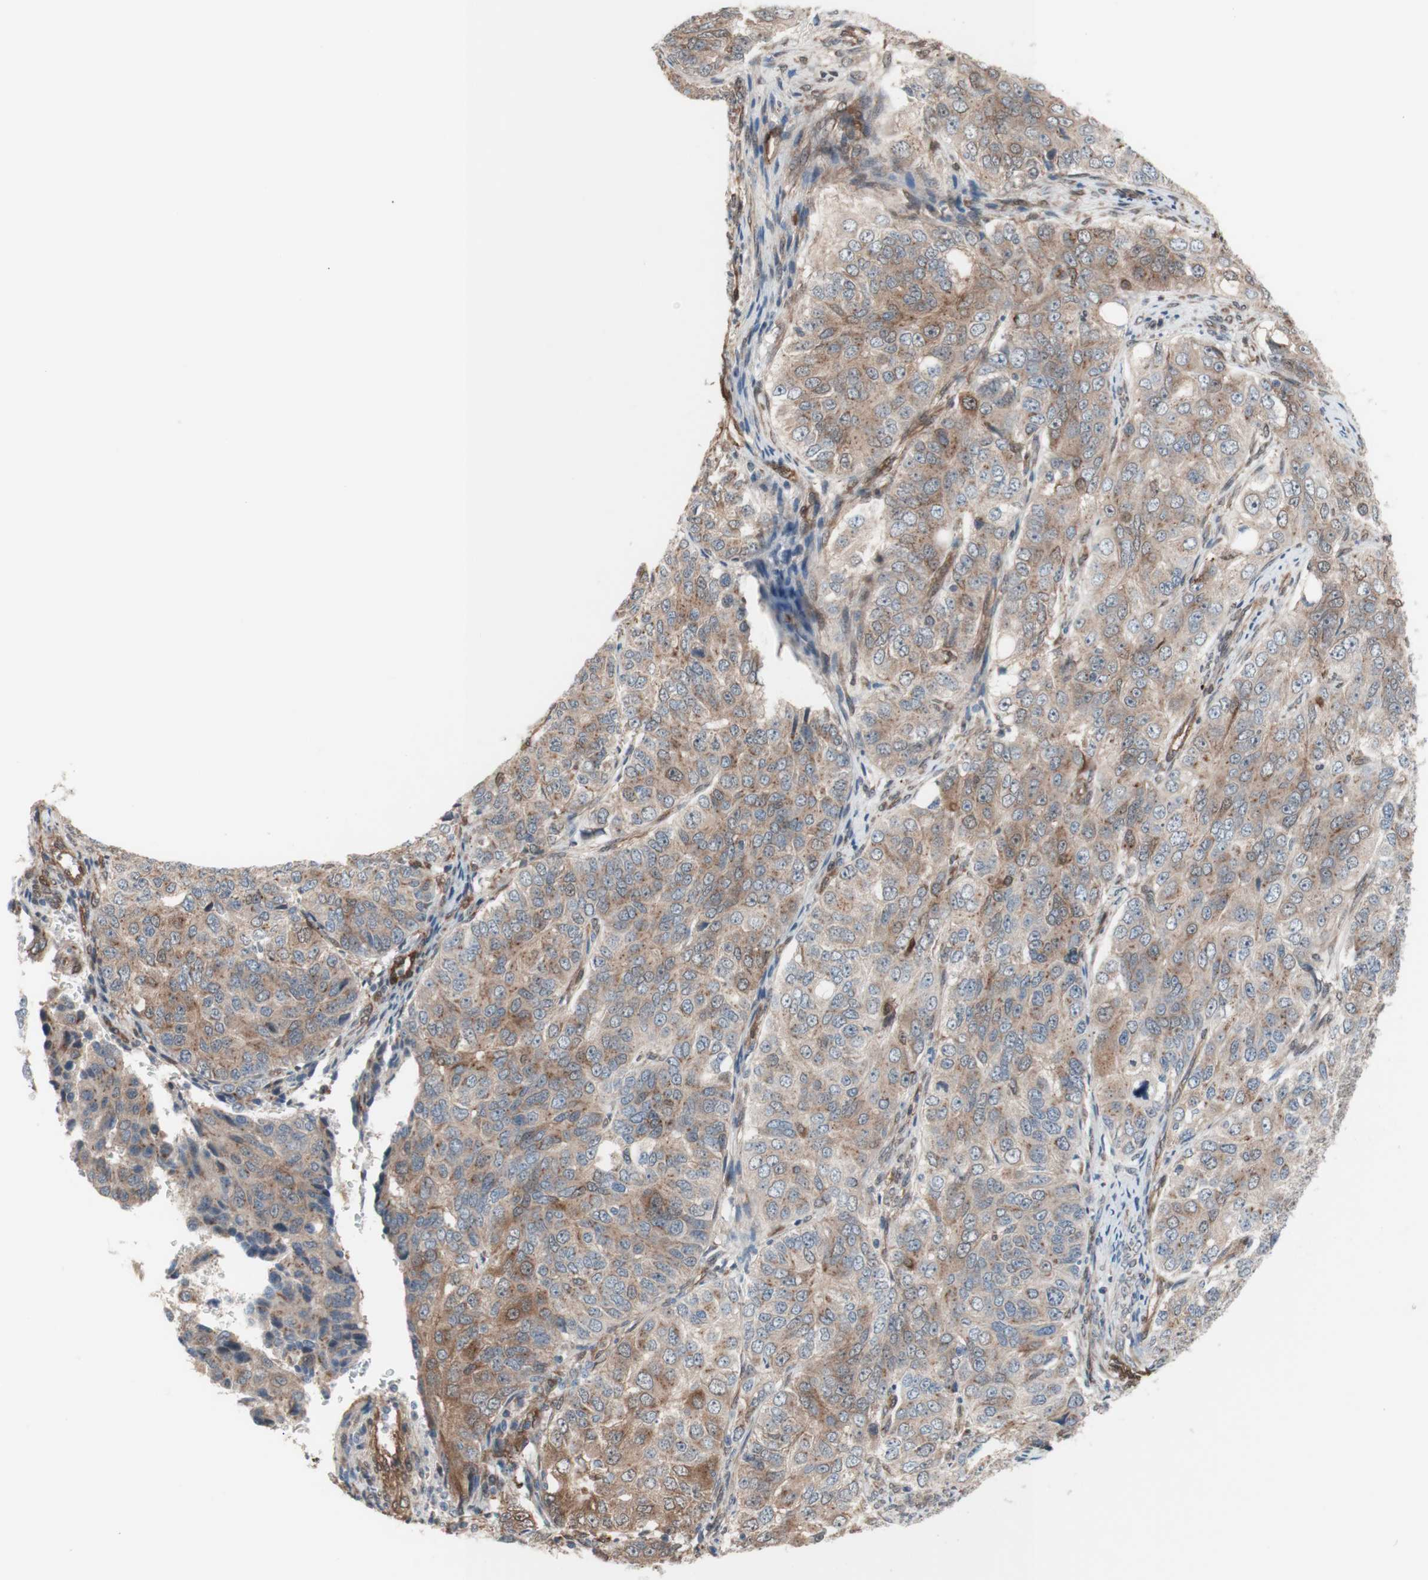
{"staining": {"intensity": "moderate", "quantity": ">75%", "location": "cytoplasmic/membranous"}, "tissue": "ovarian cancer", "cell_type": "Tumor cells", "image_type": "cancer", "snomed": [{"axis": "morphology", "description": "Carcinoma, endometroid"}, {"axis": "topography", "description": "Ovary"}], "caption": "There is medium levels of moderate cytoplasmic/membranous expression in tumor cells of ovarian cancer, as demonstrated by immunohistochemical staining (brown color).", "gene": "CNN3", "patient": {"sex": "female", "age": 51}}